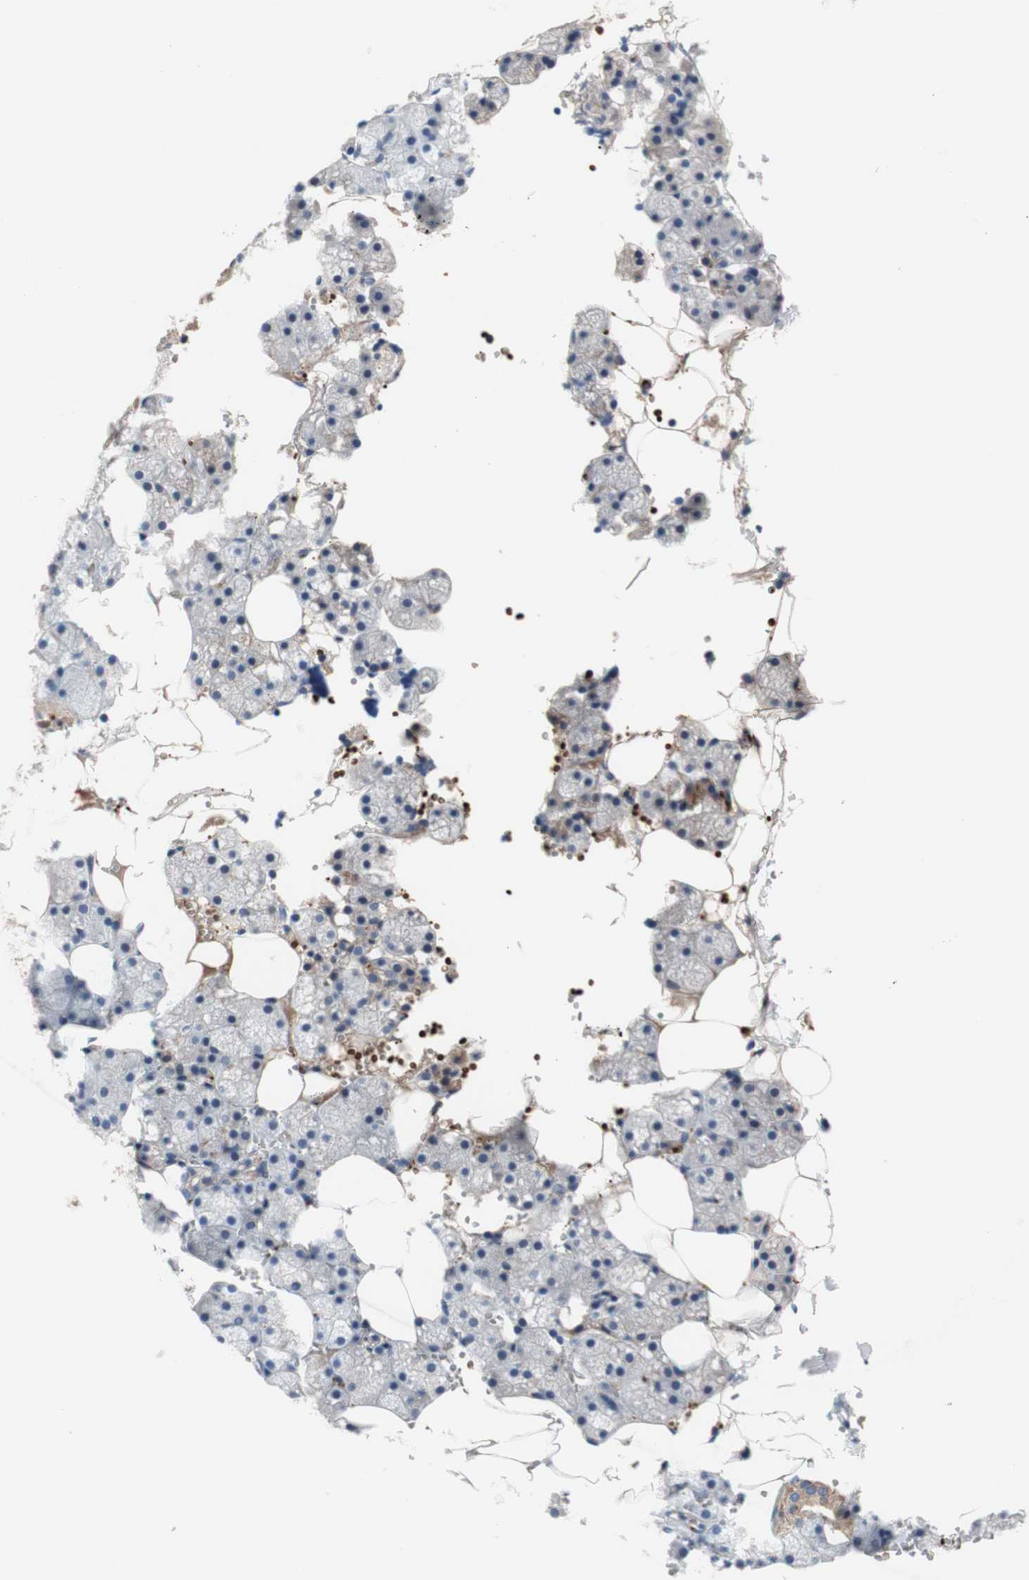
{"staining": {"intensity": "moderate", "quantity": "<25%", "location": "cytoplasmic/membranous"}, "tissue": "salivary gland", "cell_type": "Glandular cells", "image_type": "normal", "snomed": [{"axis": "morphology", "description": "Normal tissue, NOS"}, {"axis": "topography", "description": "Salivary gland"}], "caption": "Immunohistochemical staining of unremarkable salivary gland exhibits moderate cytoplasmic/membranous protein staining in about <25% of glandular cells. Using DAB (3,3'-diaminobenzidine) (brown) and hematoxylin (blue) stains, captured at high magnification using brightfield microscopy.", "gene": "CDON", "patient": {"sex": "male", "age": 62}}